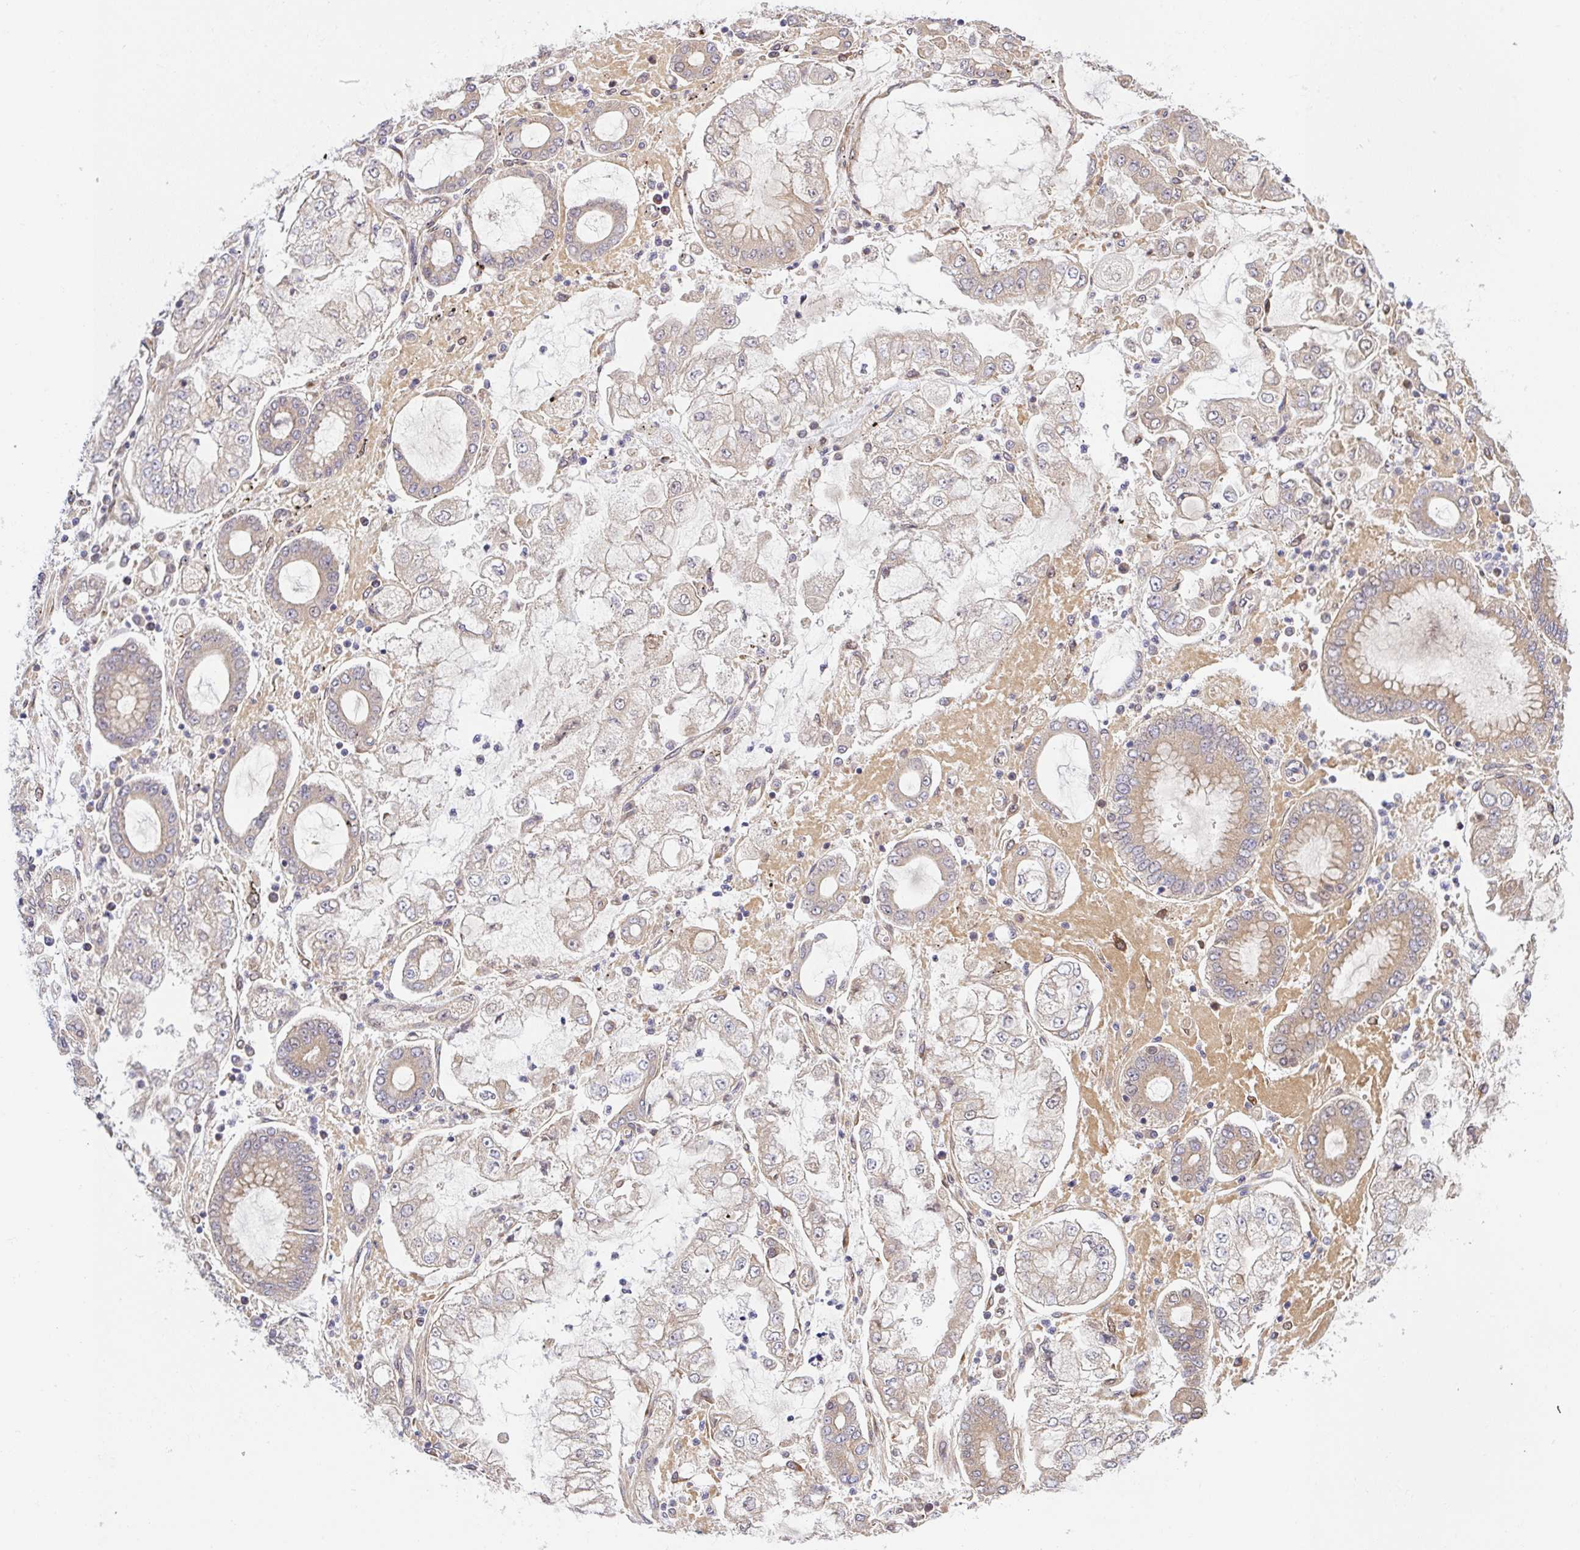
{"staining": {"intensity": "weak", "quantity": "25%-75%", "location": "cytoplasmic/membranous"}, "tissue": "stomach cancer", "cell_type": "Tumor cells", "image_type": "cancer", "snomed": [{"axis": "morphology", "description": "Adenocarcinoma, NOS"}, {"axis": "topography", "description": "Stomach"}], "caption": "Protein staining reveals weak cytoplasmic/membranous expression in approximately 25%-75% of tumor cells in stomach cancer.", "gene": "UBE4A", "patient": {"sex": "male", "age": 76}}